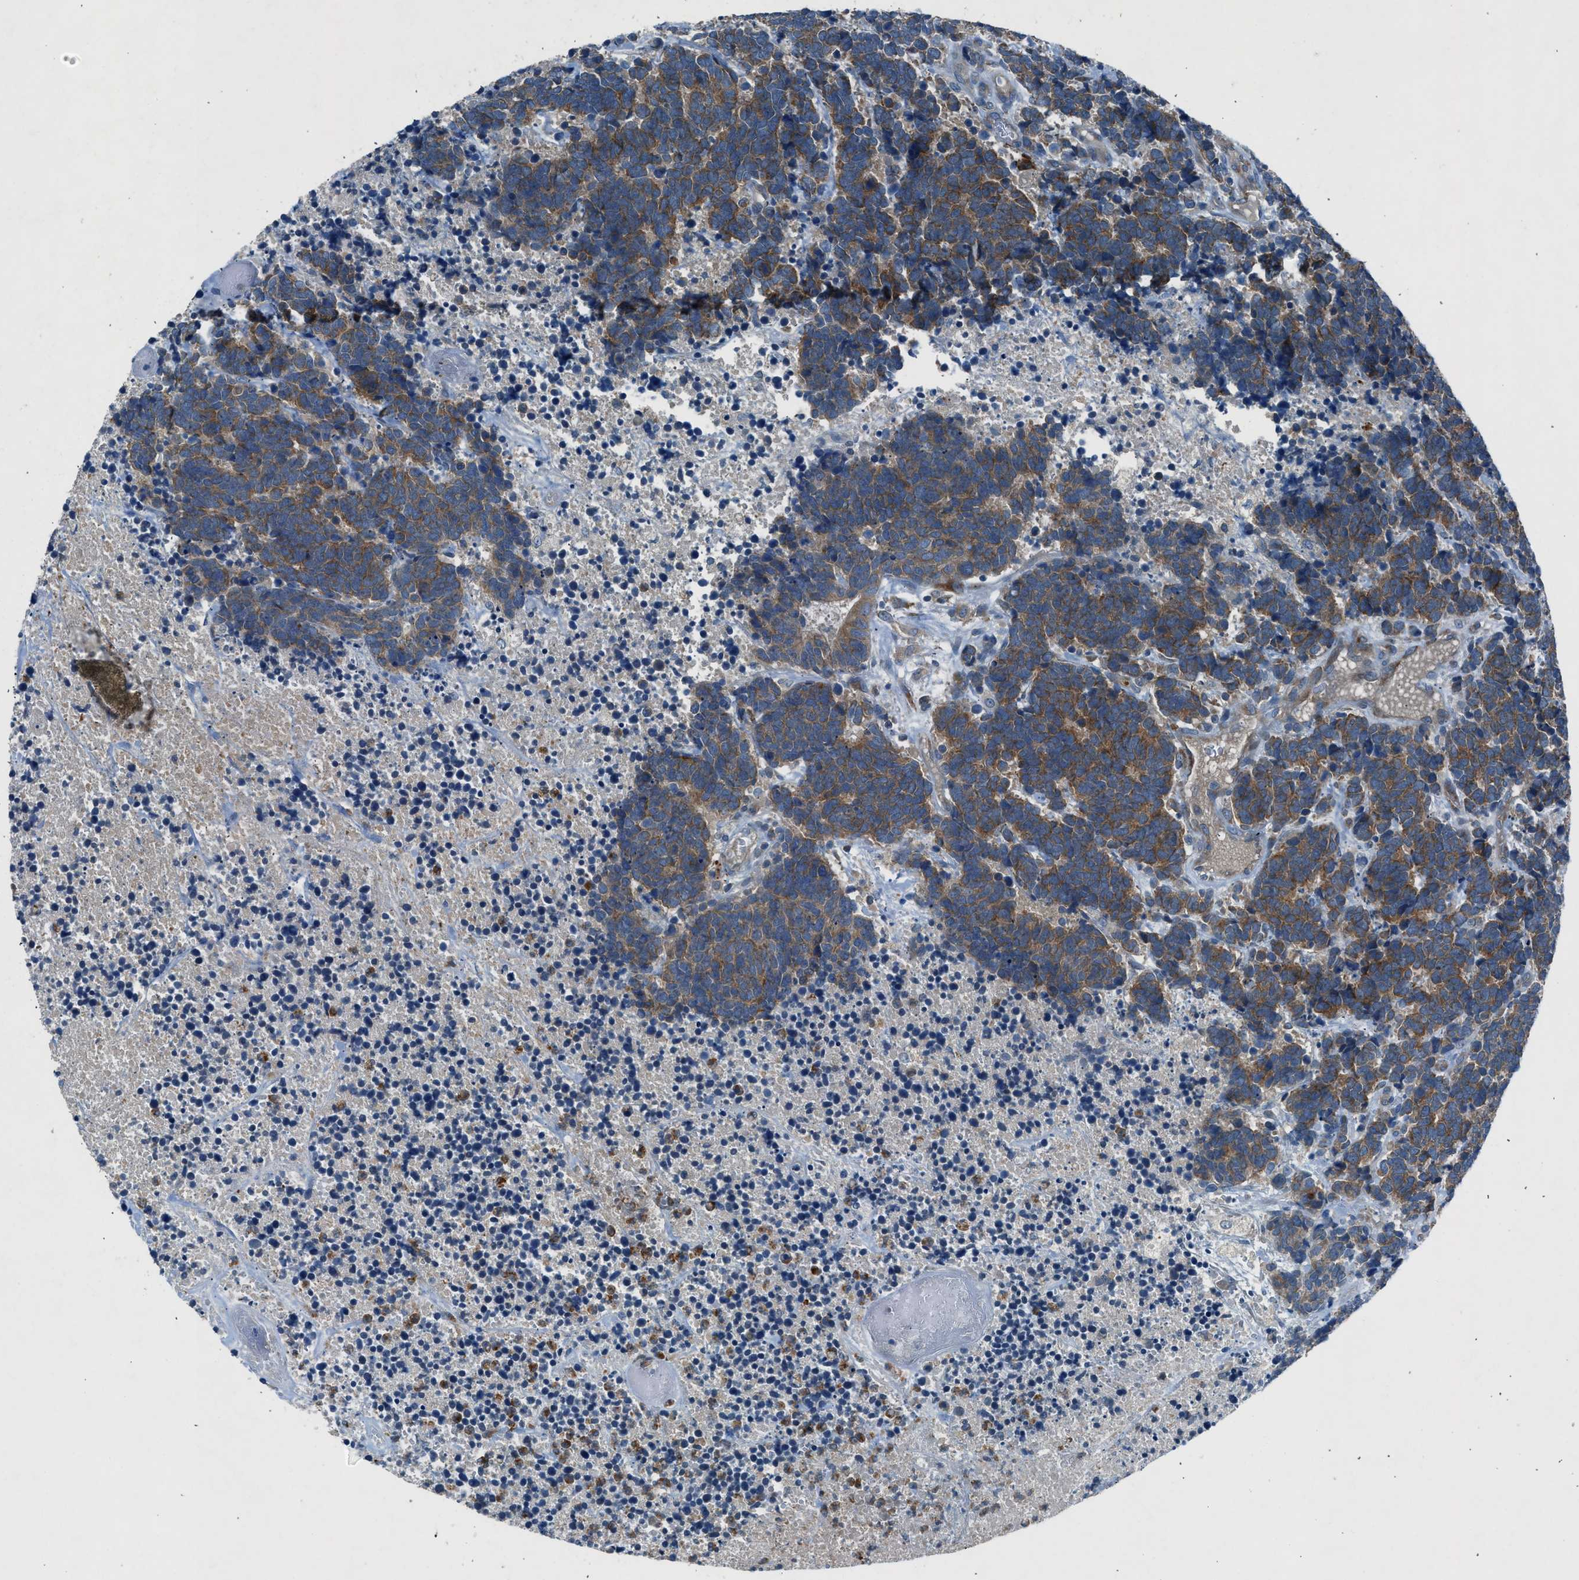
{"staining": {"intensity": "moderate", "quantity": ">75%", "location": "cytoplasmic/membranous"}, "tissue": "carcinoid", "cell_type": "Tumor cells", "image_type": "cancer", "snomed": [{"axis": "morphology", "description": "Carcinoma, NOS"}, {"axis": "morphology", "description": "Carcinoid, malignant, NOS"}, {"axis": "topography", "description": "Urinary bladder"}], "caption": "Protein staining by immunohistochemistry (IHC) exhibits moderate cytoplasmic/membranous positivity in about >75% of tumor cells in carcinoma. The staining was performed using DAB (3,3'-diaminobenzidine), with brown indicating positive protein expression. Nuclei are stained blue with hematoxylin.", "gene": "BMP1", "patient": {"sex": "male", "age": 57}}